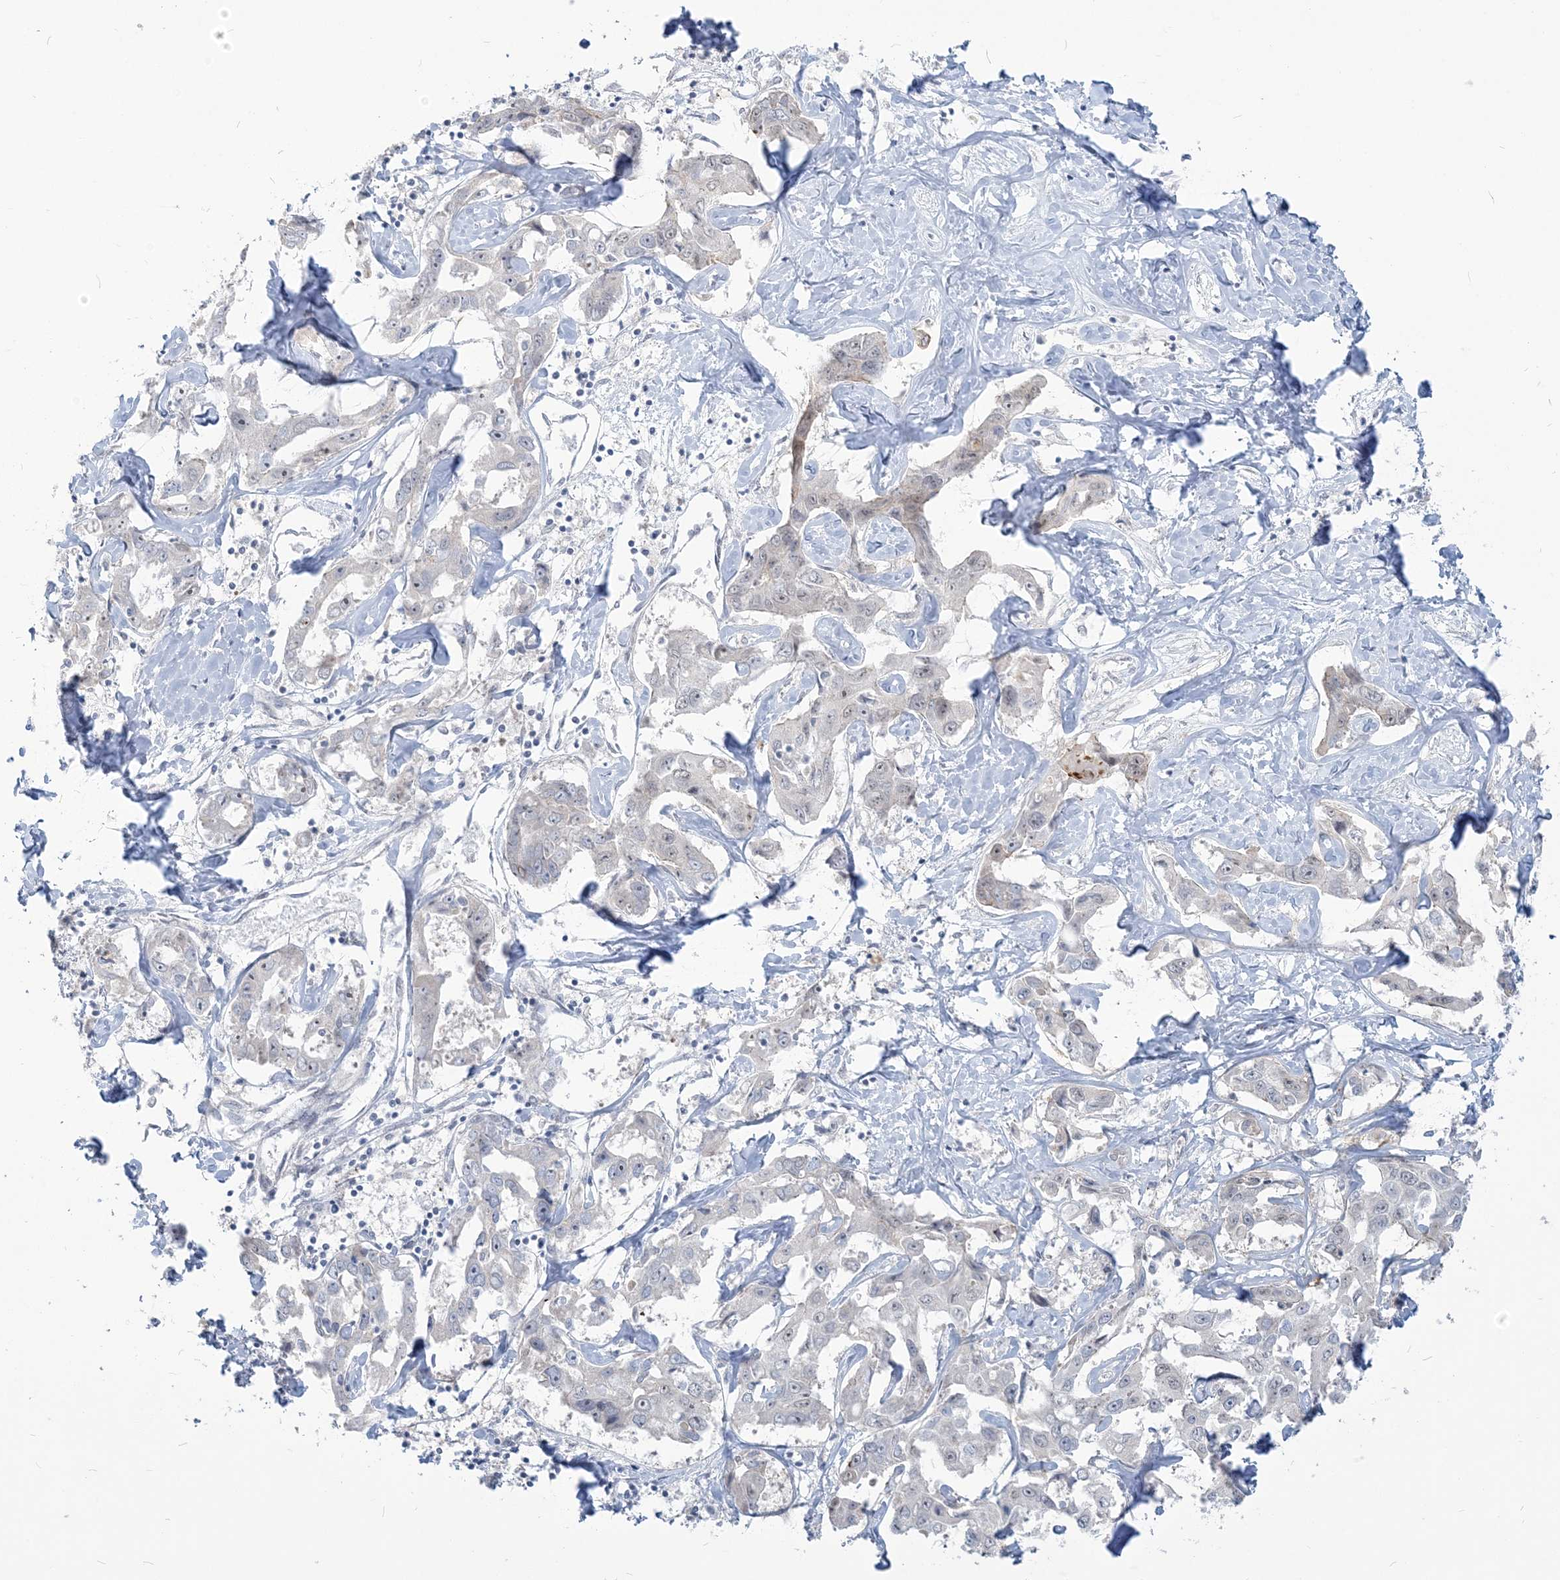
{"staining": {"intensity": "negative", "quantity": "none", "location": "none"}, "tissue": "liver cancer", "cell_type": "Tumor cells", "image_type": "cancer", "snomed": [{"axis": "morphology", "description": "Cholangiocarcinoma"}, {"axis": "topography", "description": "Liver"}], "caption": "Immunohistochemistry micrograph of human cholangiocarcinoma (liver) stained for a protein (brown), which displays no expression in tumor cells. (Stains: DAB (3,3'-diaminobenzidine) IHC with hematoxylin counter stain, Microscopy: brightfield microscopy at high magnification).", "gene": "SDAD1", "patient": {"sex": "male", "age": 59}}